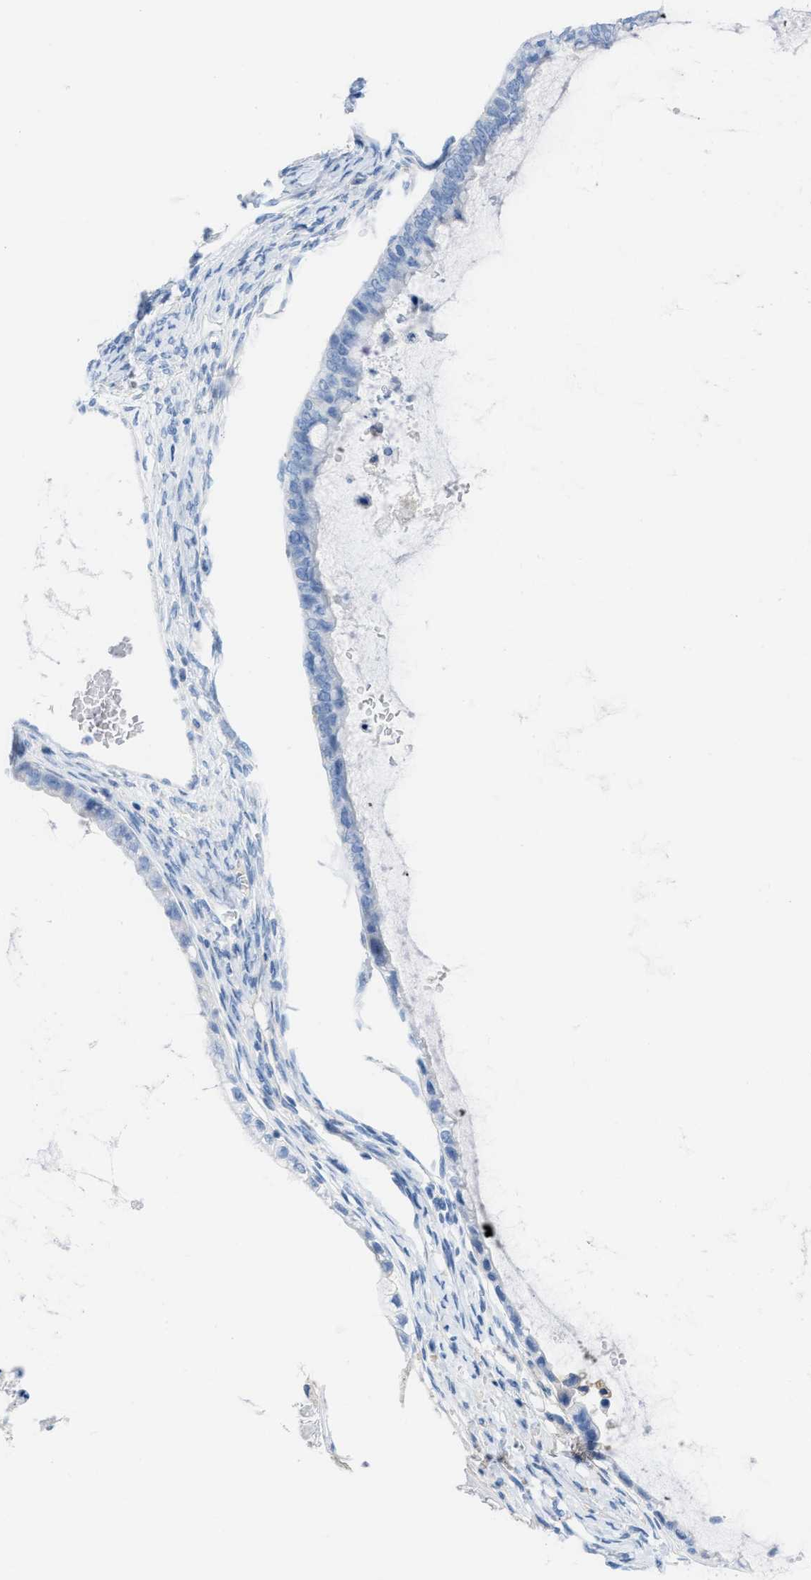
{"staining": {"intensity": "negative", "quantity": "none", "location": "none"}, "tissue": "ovarian cancer", "cell_type": "Tumor cells", "image_type": "cancer", "snomed": [{"axis": "morphology", "description": "Cystadenocarcinoma, mucinous, NOS"}, {"axis": "topography", "description": "Ovary"}], "caption": "Protein analysis of mucinous cystadenocarcinoma (ovarian) reveals no significant positivity in tumor cells.", "gene": "SLC3A2", "patient": {"sex": "female", "age": 80}}